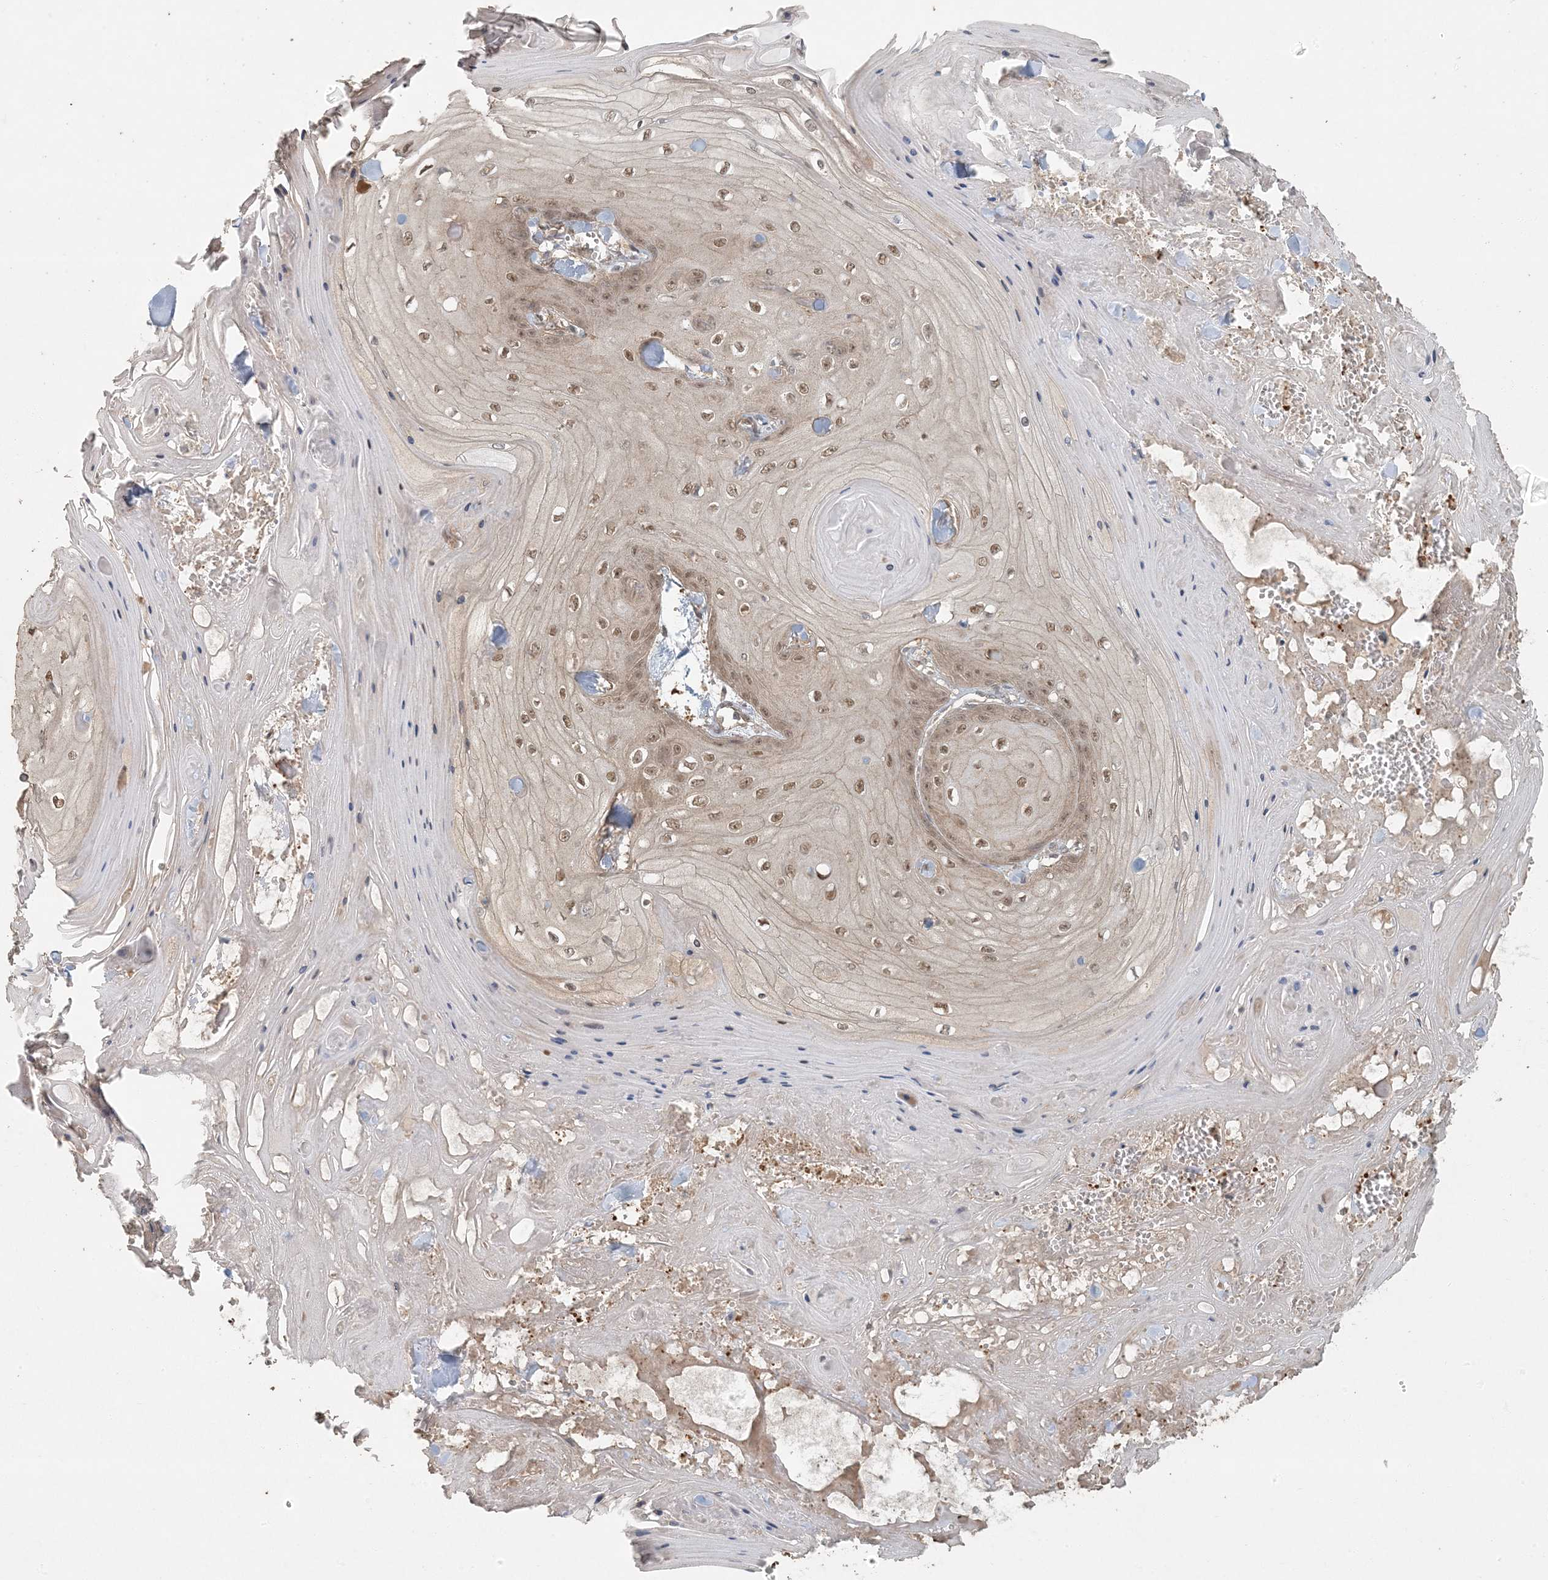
{"staining": {"intensity": "moderate", "quantity": ">75%", "location": "cytoplasmic/membranous,nuclear"}, "tissue": "skin cancer", "cell_type": "Tumor cells", "image_type": "cancer", "snomed": [{"axis": "morphology", "description": "Squamous cell carcinoma, NOS"}, {"axis": "topography", "description": "Skin"}], "caption": "Immunohistochemistry histopathology image of squamous cell carcinoma (skin) stained for a protein (brown), which shows medium levels of moderate cytoplasmic/membranous and nuclear expression in approximately >75% of tumor cells.", "gene": "AK9", "patient": {"sex": "male", "age": 74}}